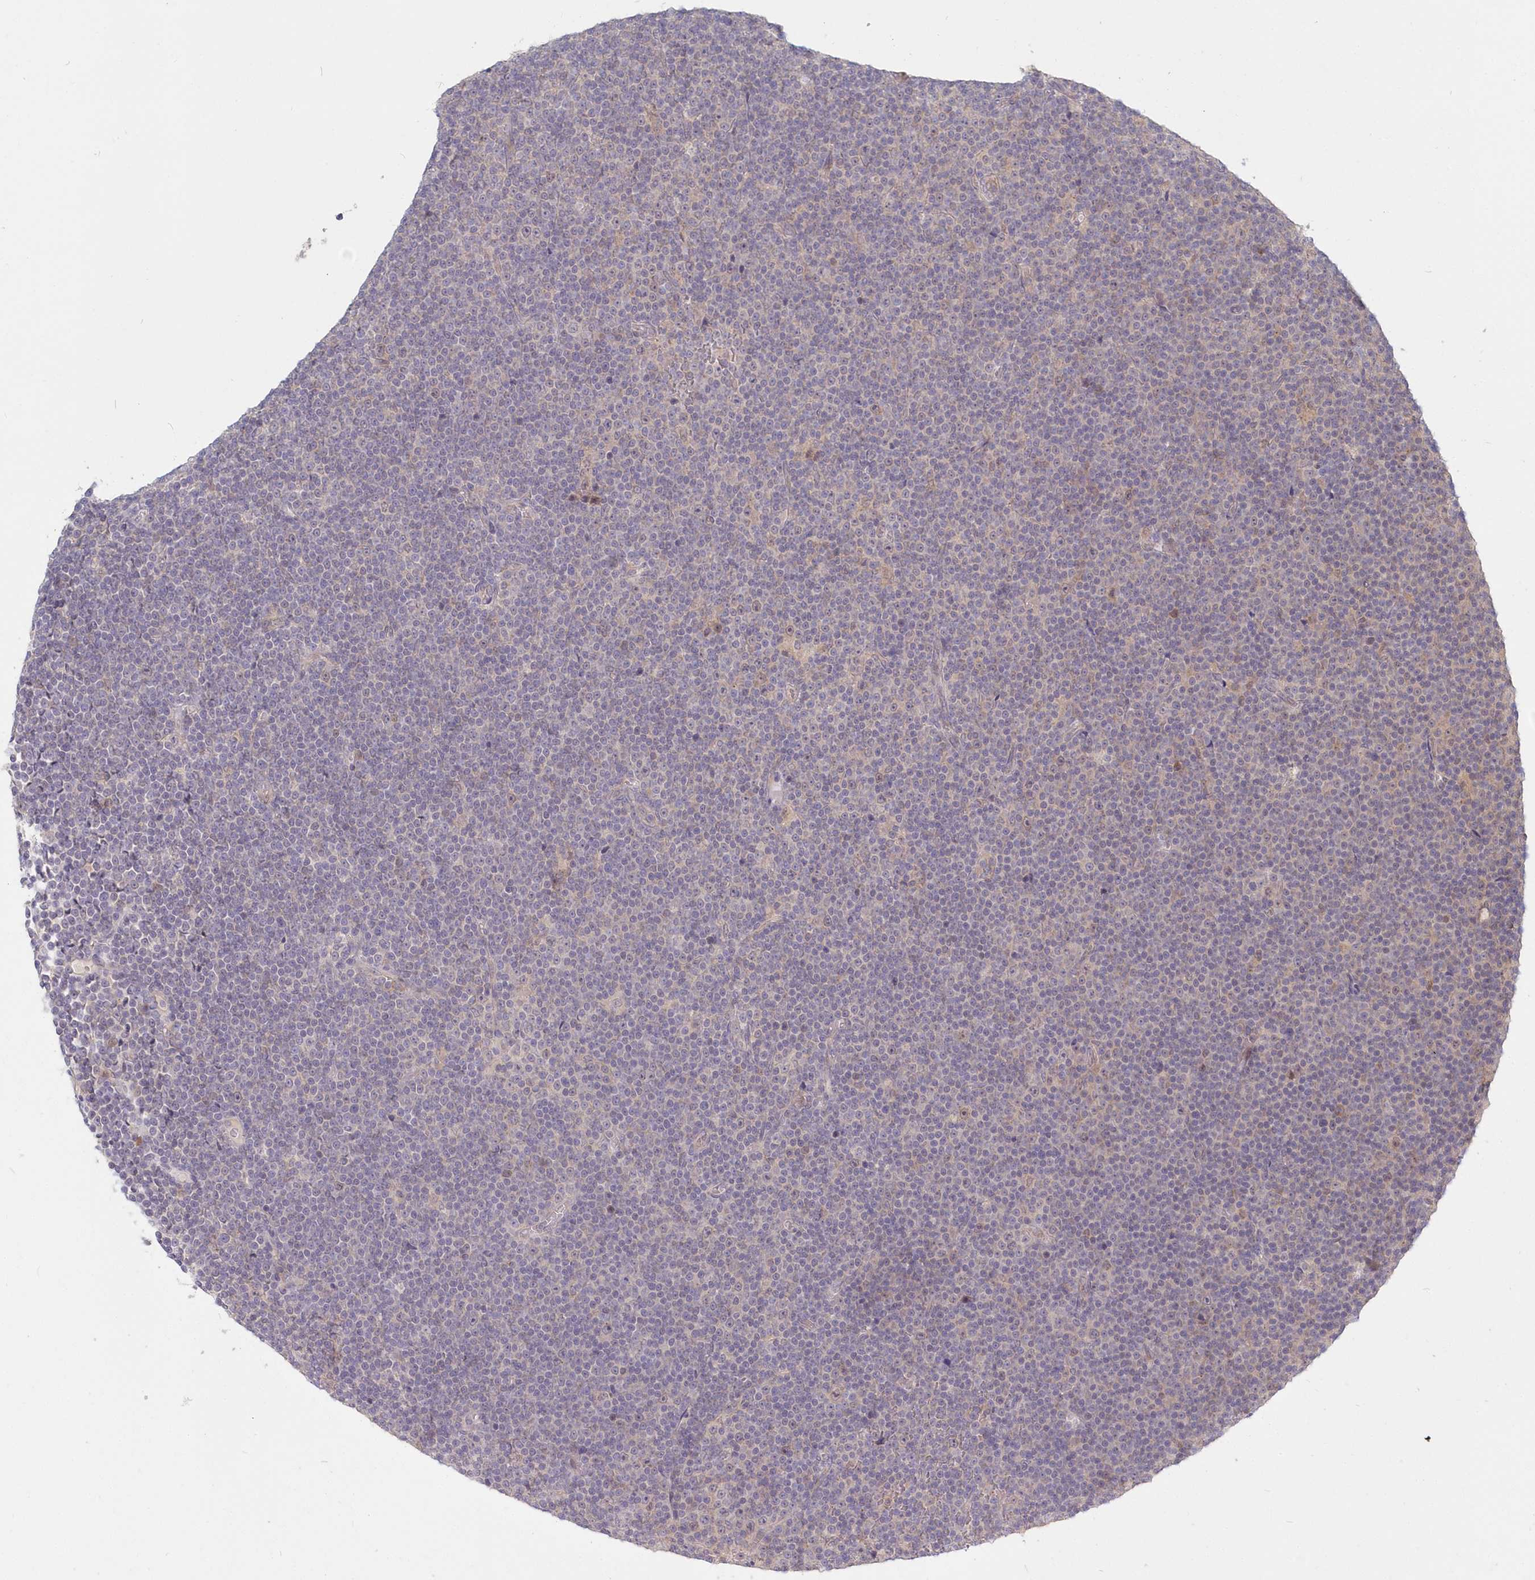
{"staining": {"intensity": "negative", "quantity": "none", "location": "none"}, "tissue": "lymphoma", "cell_type": "Tumor cells", "image_type": "cancer", "snomed": [{"axis": "morphology", "description": "Malignant lymphoma, non-Hodgkin's type, Low grade"}, {"axis": "topography", "description": "Lymph node"}], "caption": "High magnification brightfield microscopy of low-grade malignant lymphoma, non-Hodgkin's type stained with DAB (brown) and counterstained with hematoxylin (blue): tumor cells show no significant positivity.", "gene": "KATNA1", "patient": {"sex": "female", "age": 67}}